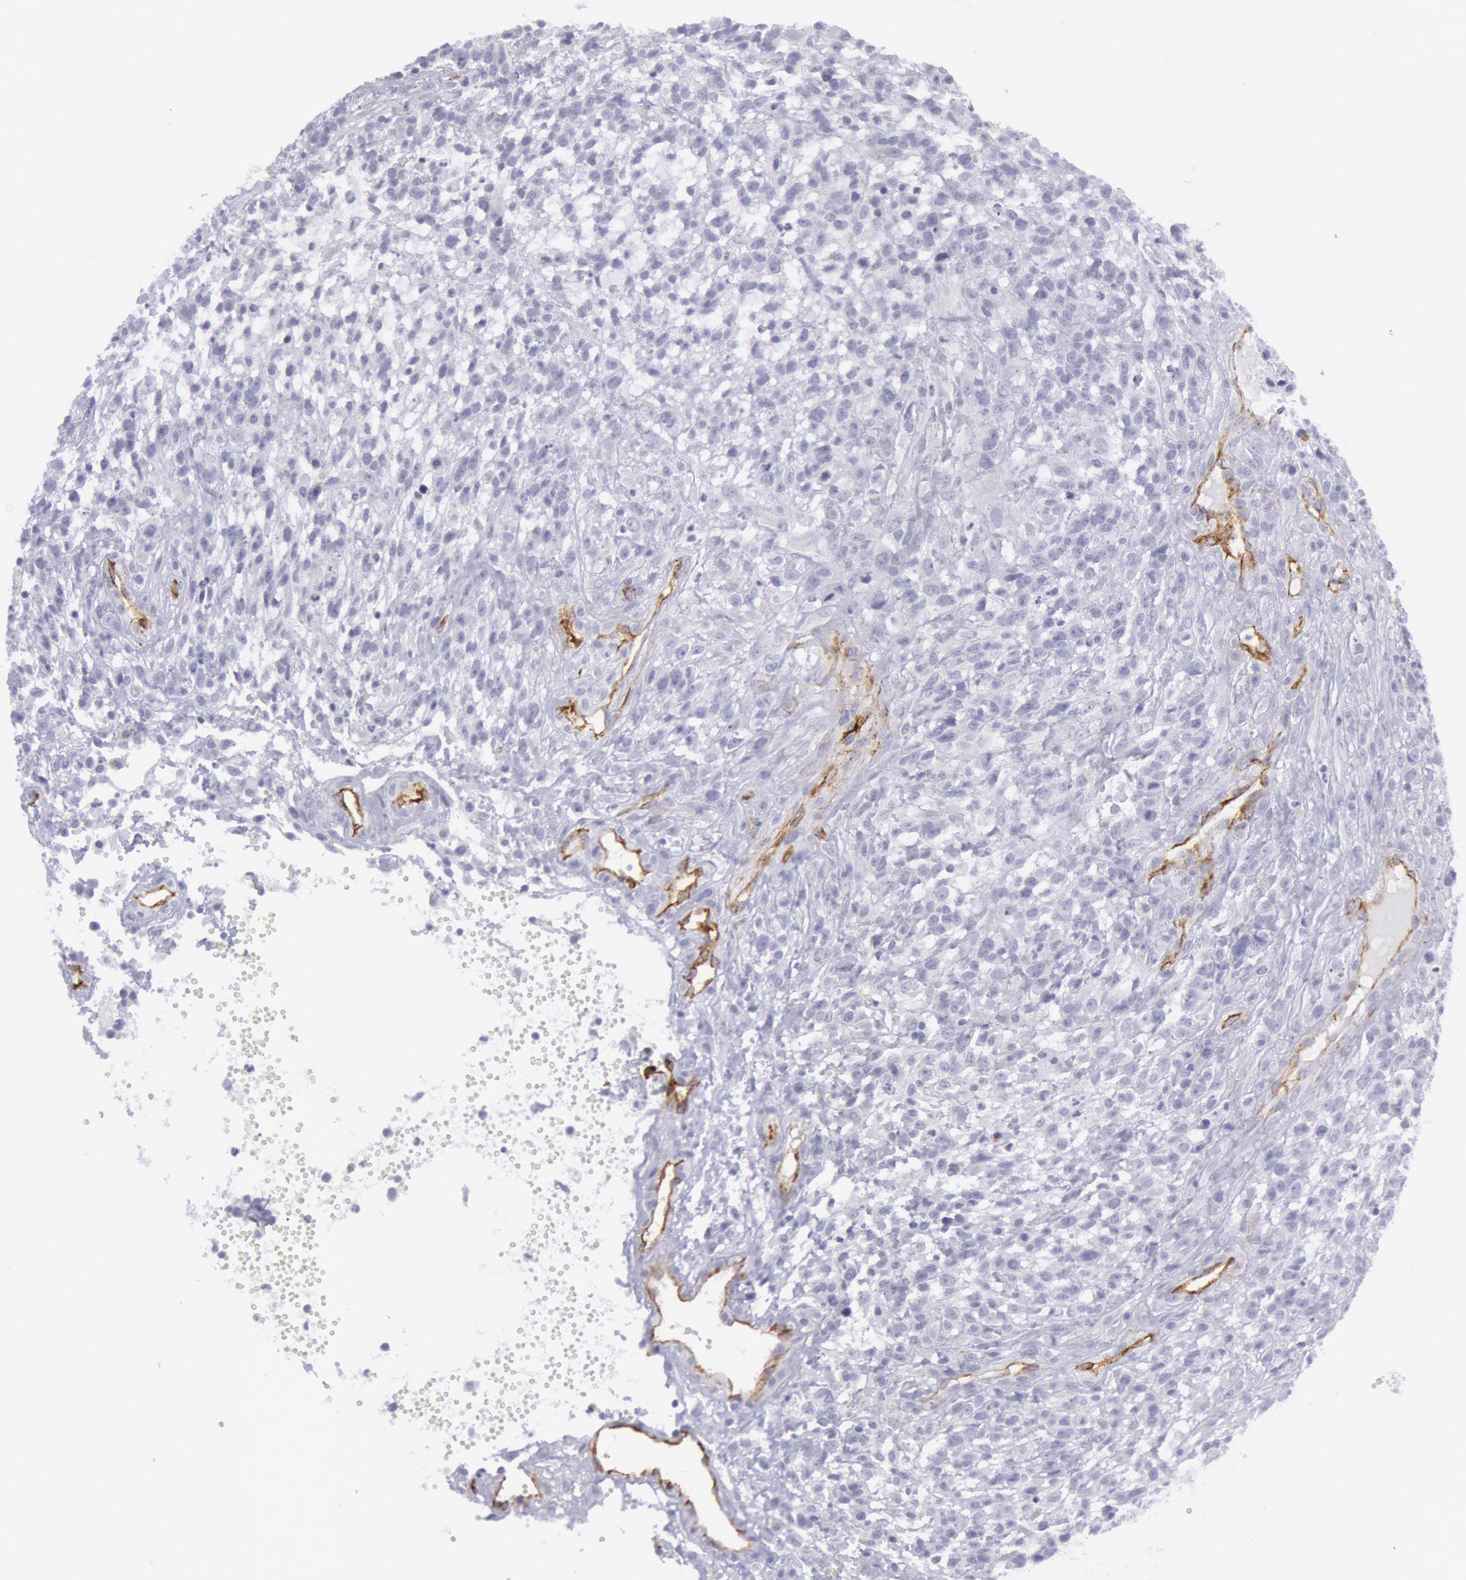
{"staining": {"intensity": "negative", "quantity": "none", "location": "none"}, "tissue": "glioma", "cell_type": "Tumor cells", "image_type": "cancer", "snomed": [{"axis": "morphology", "description": "Glioma, malignant, High grade"}, {"axis": "topography", "description": "Brain"}], "caption": "IHC photomicrograph of neoplastic tissue: human high-grade glioma (malignant) stained with DAB shows no significant protein positivity in tumor cells. Brightfield microscopy of immunohistochemistry (IHC) stained with DAB (3,3'-diaminobenzidine) (brown) and hematoxylin (blue), captured at high magnification.", "gene": "CDH13", "patient": {"sex": "male", "age": 66}}